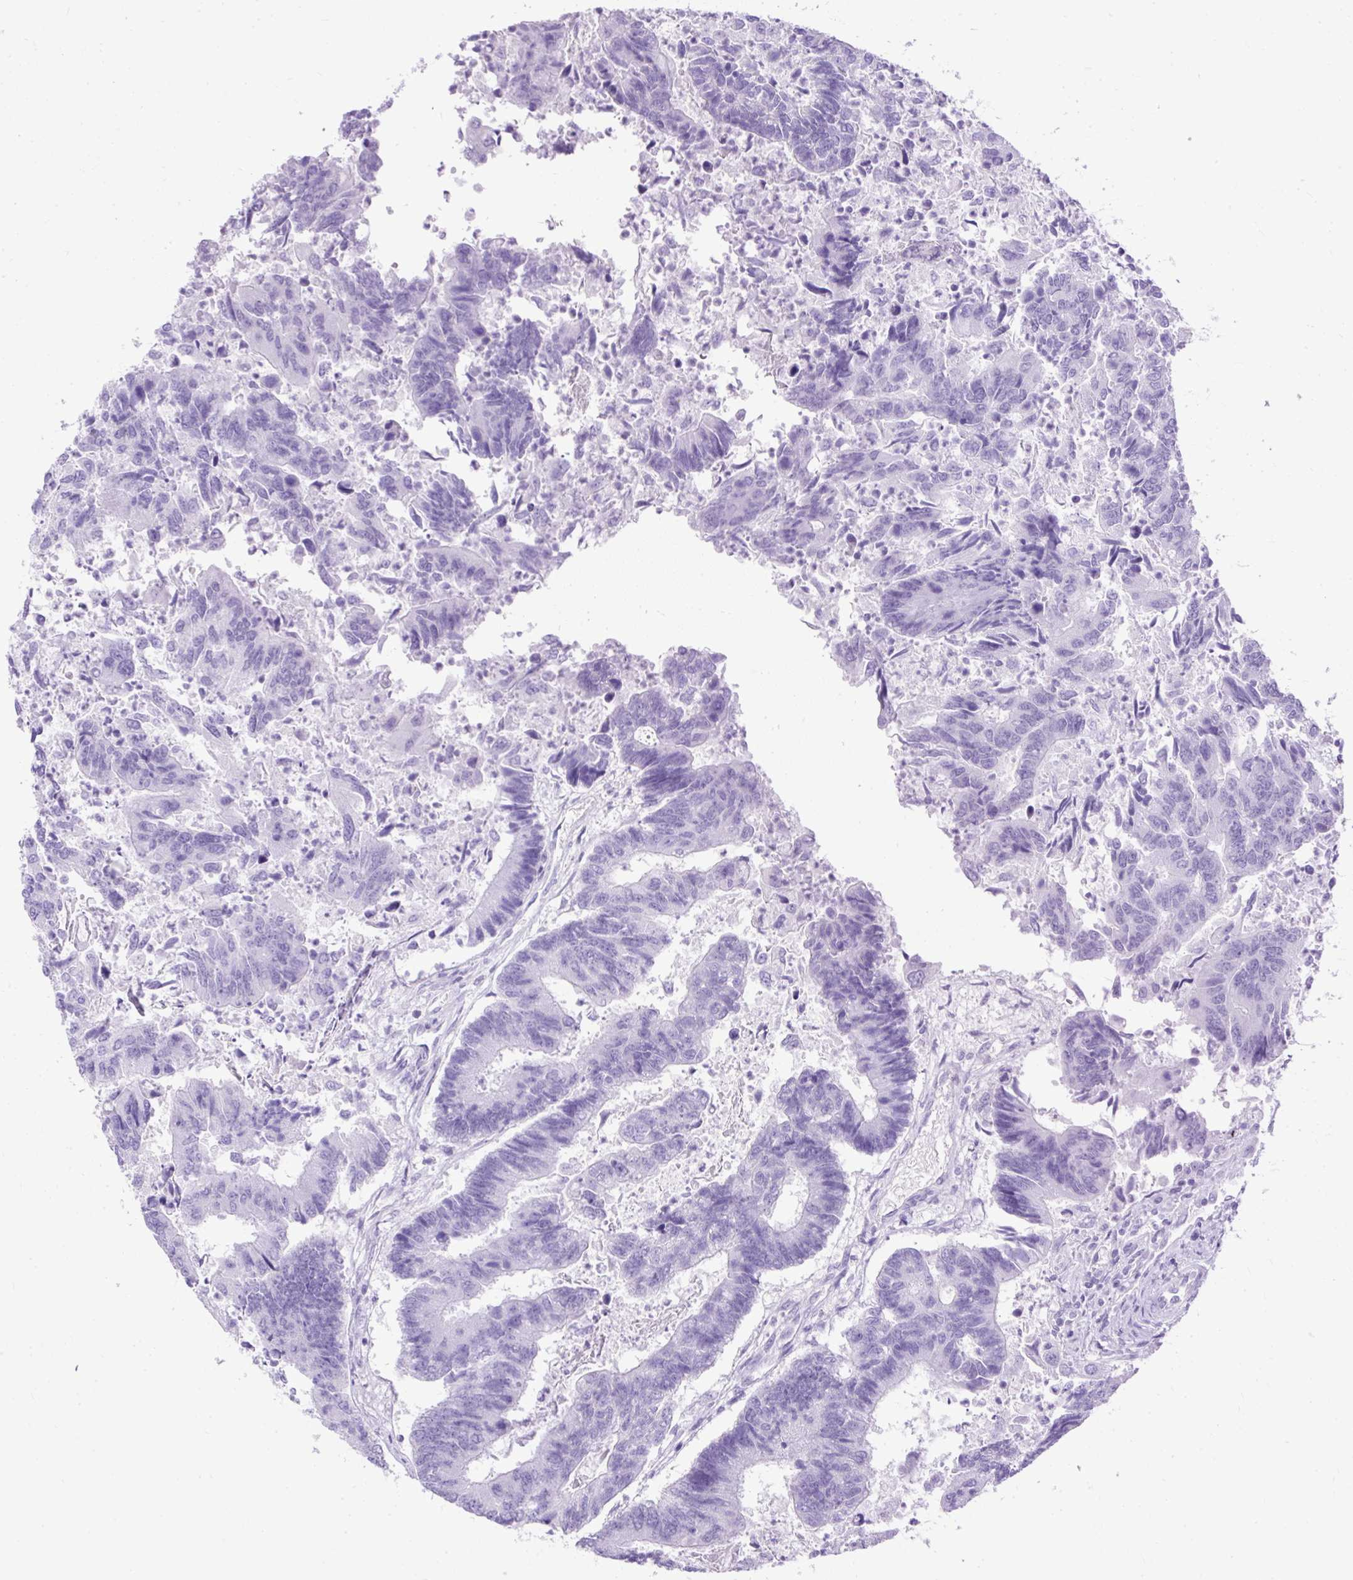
{"staining": {"intensity": "negative", "quantity": "none", "location": "none"}, "tissue": "colorectal cancer", "cell_type": "Tumor cells", "image_type": "cancer", "snomed": [{"axis": "morphology", "description": "Adenocarcinoma, NOS"}, {"axis": "topography", "description": "Colon"}], "caption": "Human adenocarcinoma (colorectal) stained for a protein using IHC demonstrates no positivity in tumor cells.", "gene": "HEY1", "patient": {"sex": "female", "age": 67}}